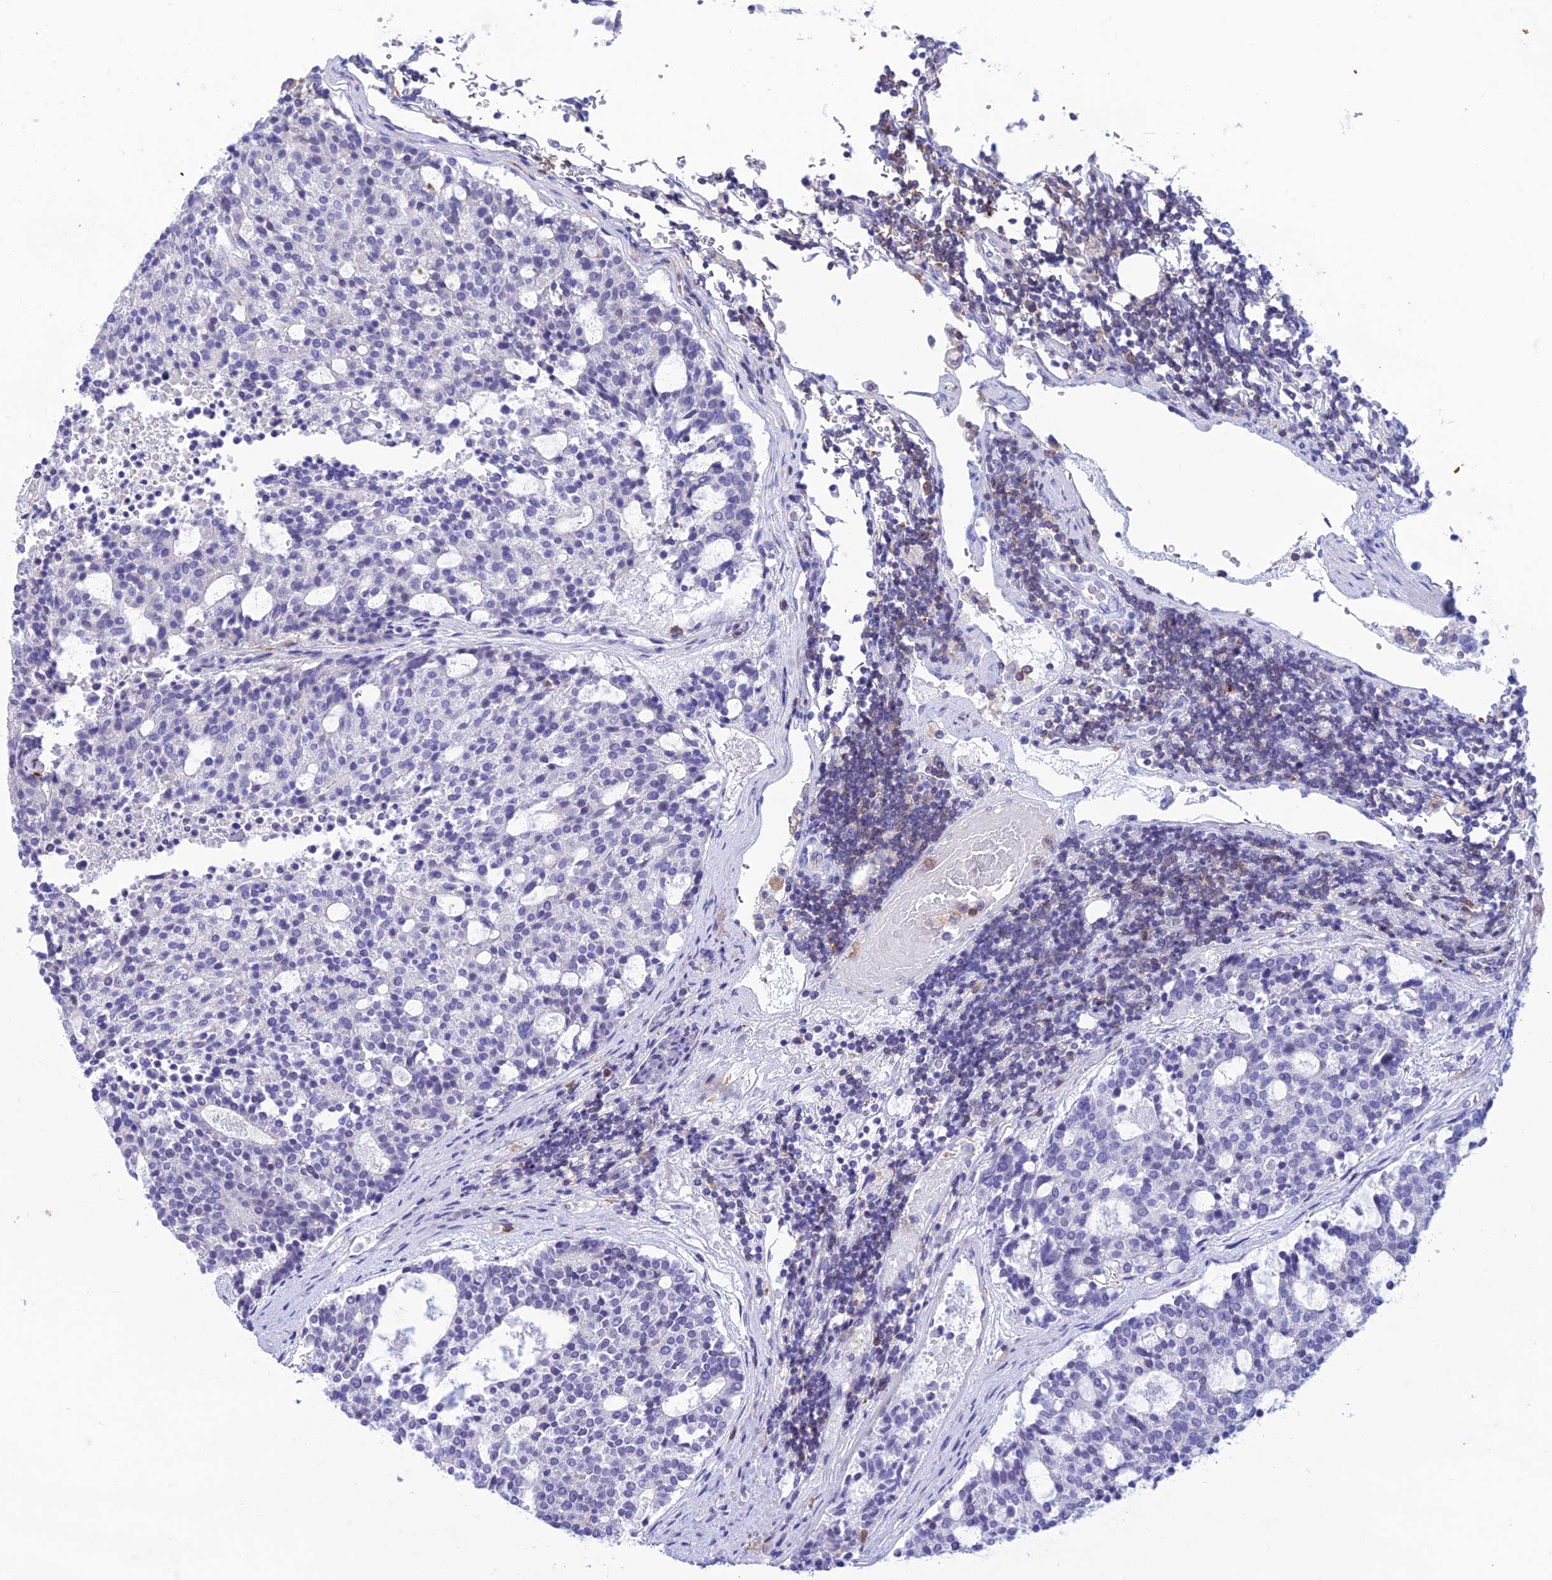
{"staining": {"intensity": "negative", "quantity": "none", "location": "none"}, "tissue": "carcinoid", "cell_type": "Tumor cells", "image_type": "cancer", "snomed": [{"axis": "morphology", "description": "Carcinoid, malignant, NOS"}, {"axis": "topography", "description": "Pancreas"}], "caption": "Protein analysis of malignant carcinoid reveals no significant staining in tumor cells. Brightfield microscopy of immunohistochemistry (IHC) stained with DAB (3,3'-diaminobenzidine) (brown) and hematoxylin (blue), captured at high magnification.", "gene": "FAM76A", "patient": {"sex": "female", "age": 54}}